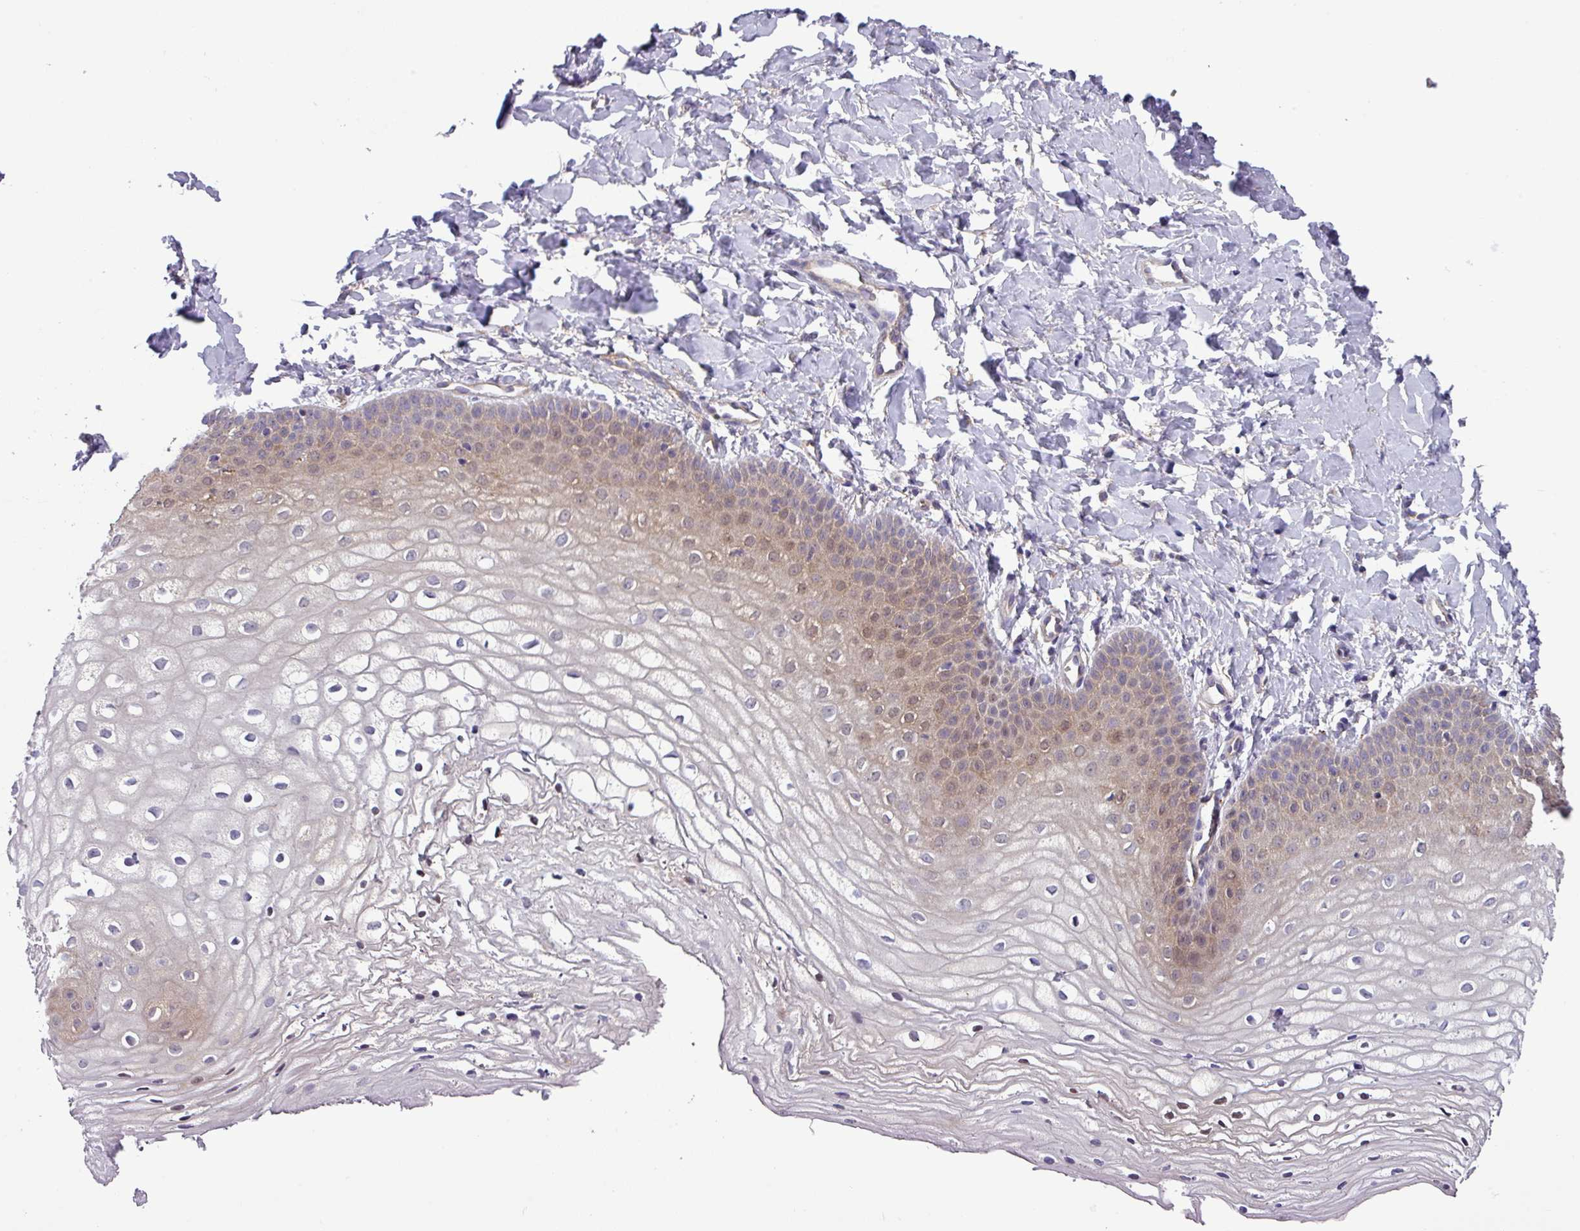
{"staining": {"intensity": "weak", "quantity": "25%-75%", "location": "cytoplasmic/membranous"}, "tissue": "vagina", "cell_type": "Squamous epithelial cells", "image_type": "normal", "snomed": [{"axis": "morphology", "description": "Normal tissue, NOS"}, {"axis": "topography", "description": "Vagina"}], "caption": "This is a photomicrograph of immunohistochemistry (IHC) staining of unremarkable vagina, which shows weak staining in the cytoplasmic/membranous of squamous epithelial cells.", "gene": "SLC23A2", "patient": {"sex": "female", "age": 68}}